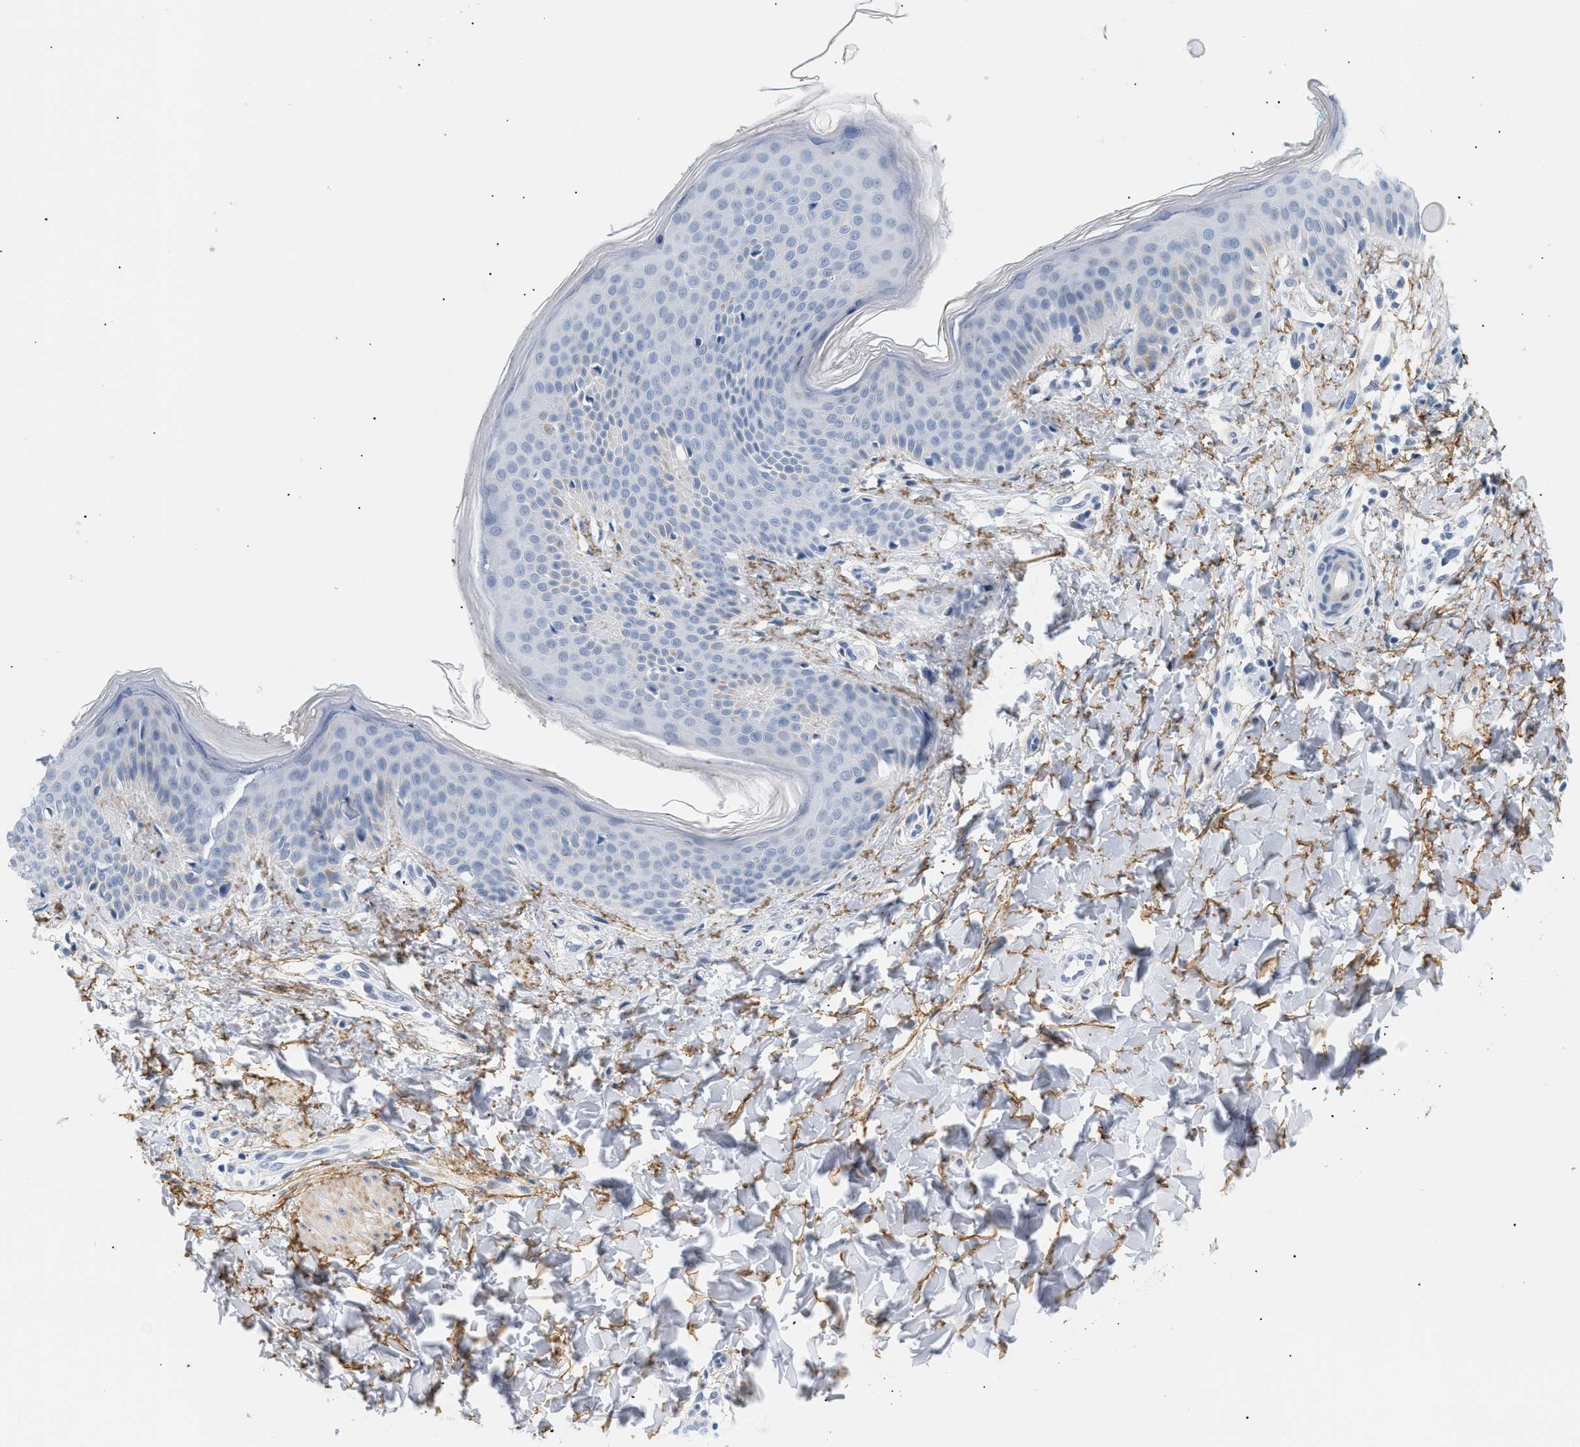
{"staining": {"intensity": "moderate", "quantity": "25%-75%", "location": "cytoplasmic/membranous"}, "tissue": "skin", "cell_type": "Fibroblasts", "image_type": "normal", "snomed": [{"axis": "morphology", "description": "Normal tissue, NOS"}, {"axis": "topography", "description": "Skin"}], "caption": "The photomicrograph shows a brown stain indicating the presence of a protein in the cytoplasmic/membranous of fibroblasts in skin. Ihc stains the protein of interest in brown and the nuclei are stained blue.", "gene": "ELN", "patient": {"sex": "female", "age": 17}}